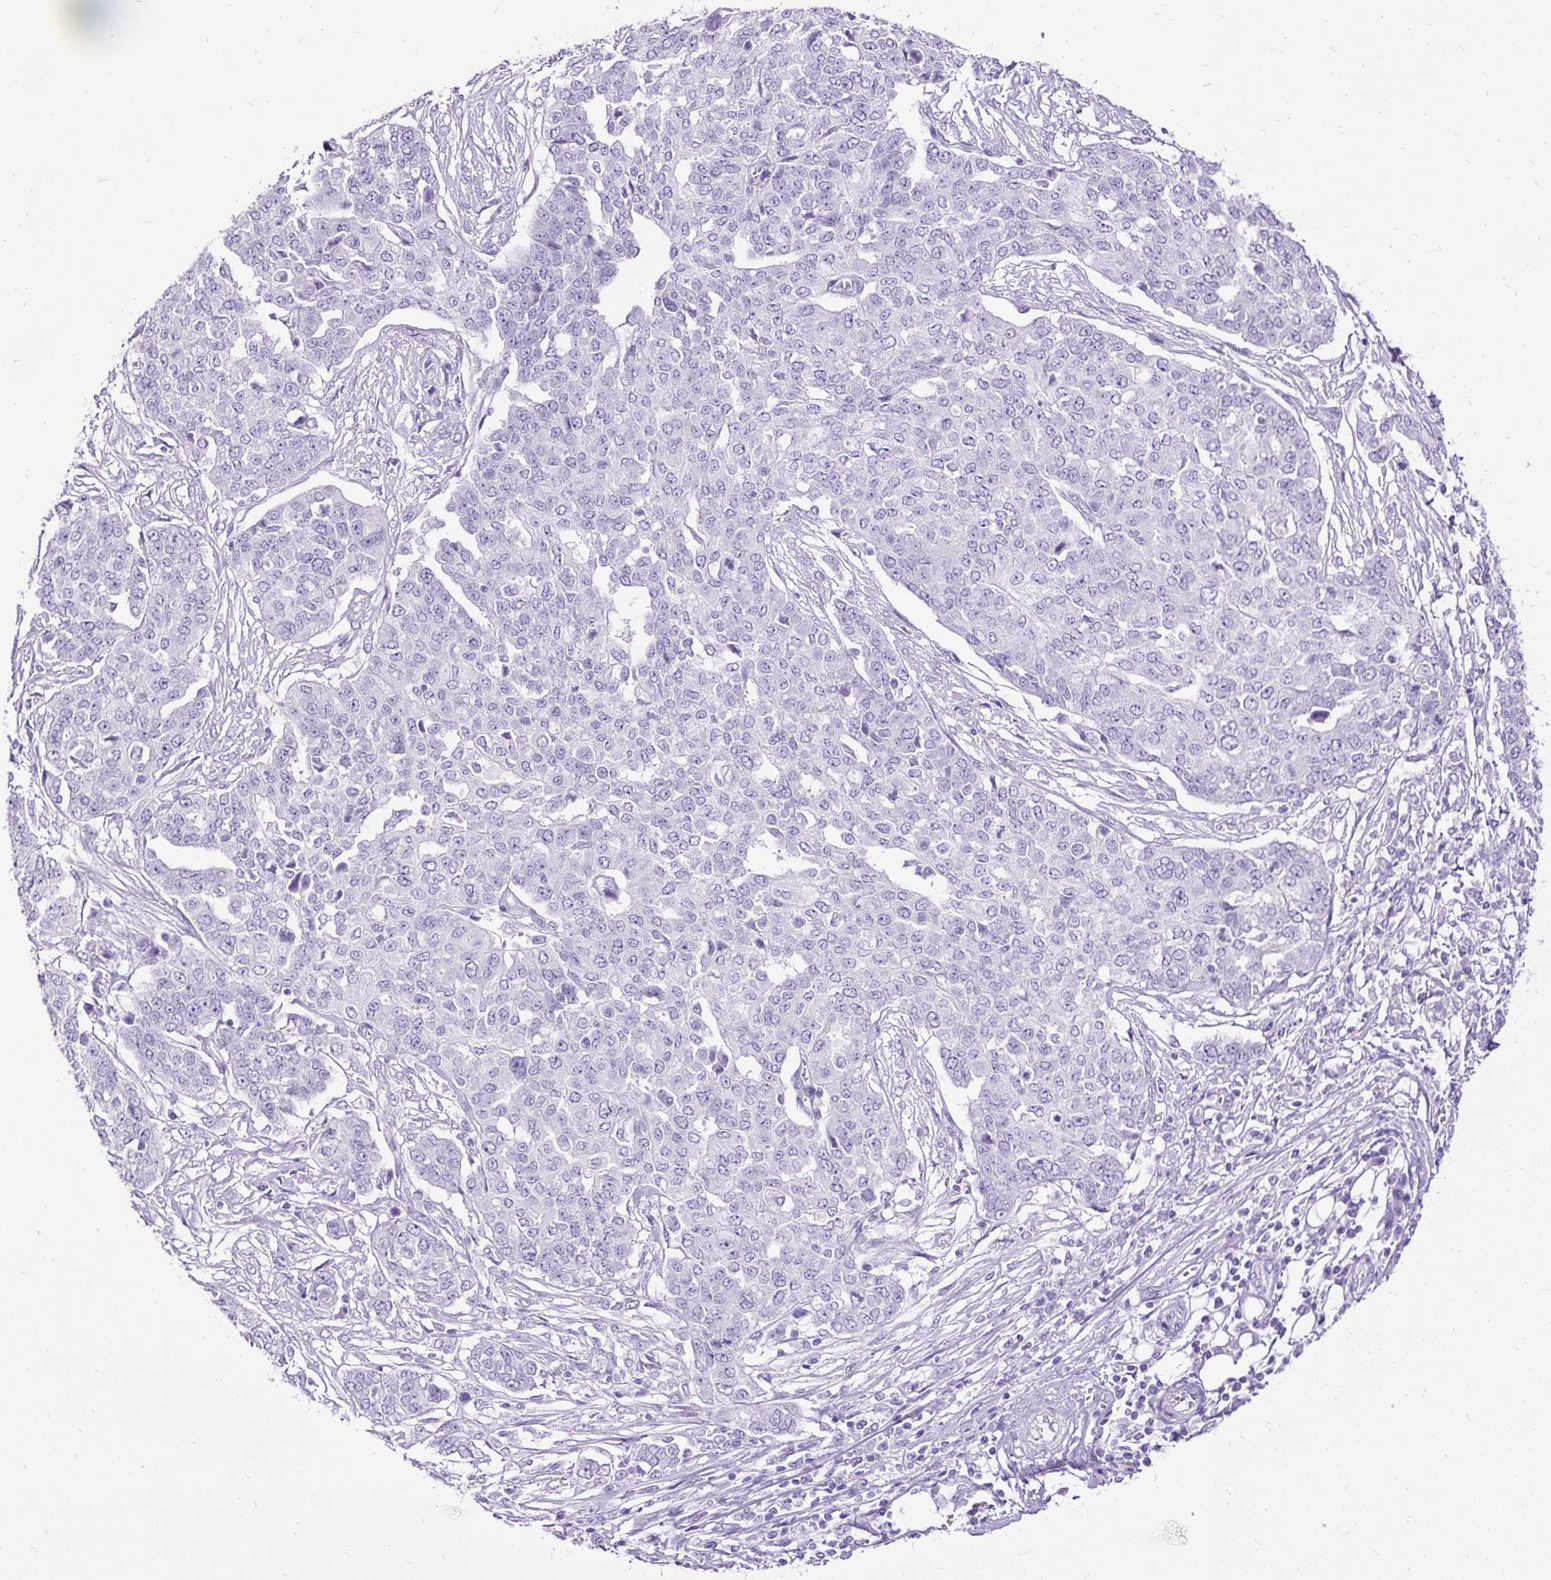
{"staining": {"intensity": "negative", "quantity": "none", "location": "none"}, "tissue": "ovarian cancer", "cell_type": "Tumor cells", "image_type": "cancer", "snomed": [{"axis": "morphology", "description": "Cystadenocarcinoma, serous, NOS"}, {"axis": "topography", "description": "Soft tissue"}, {"axis": "topography", "description": "Ovary"}], "caption": "IHC of ovarian cancer exhibits no staining in tumor cells.", "gene": "HEY1", "patient": {"sex": "female", "age": 57}}